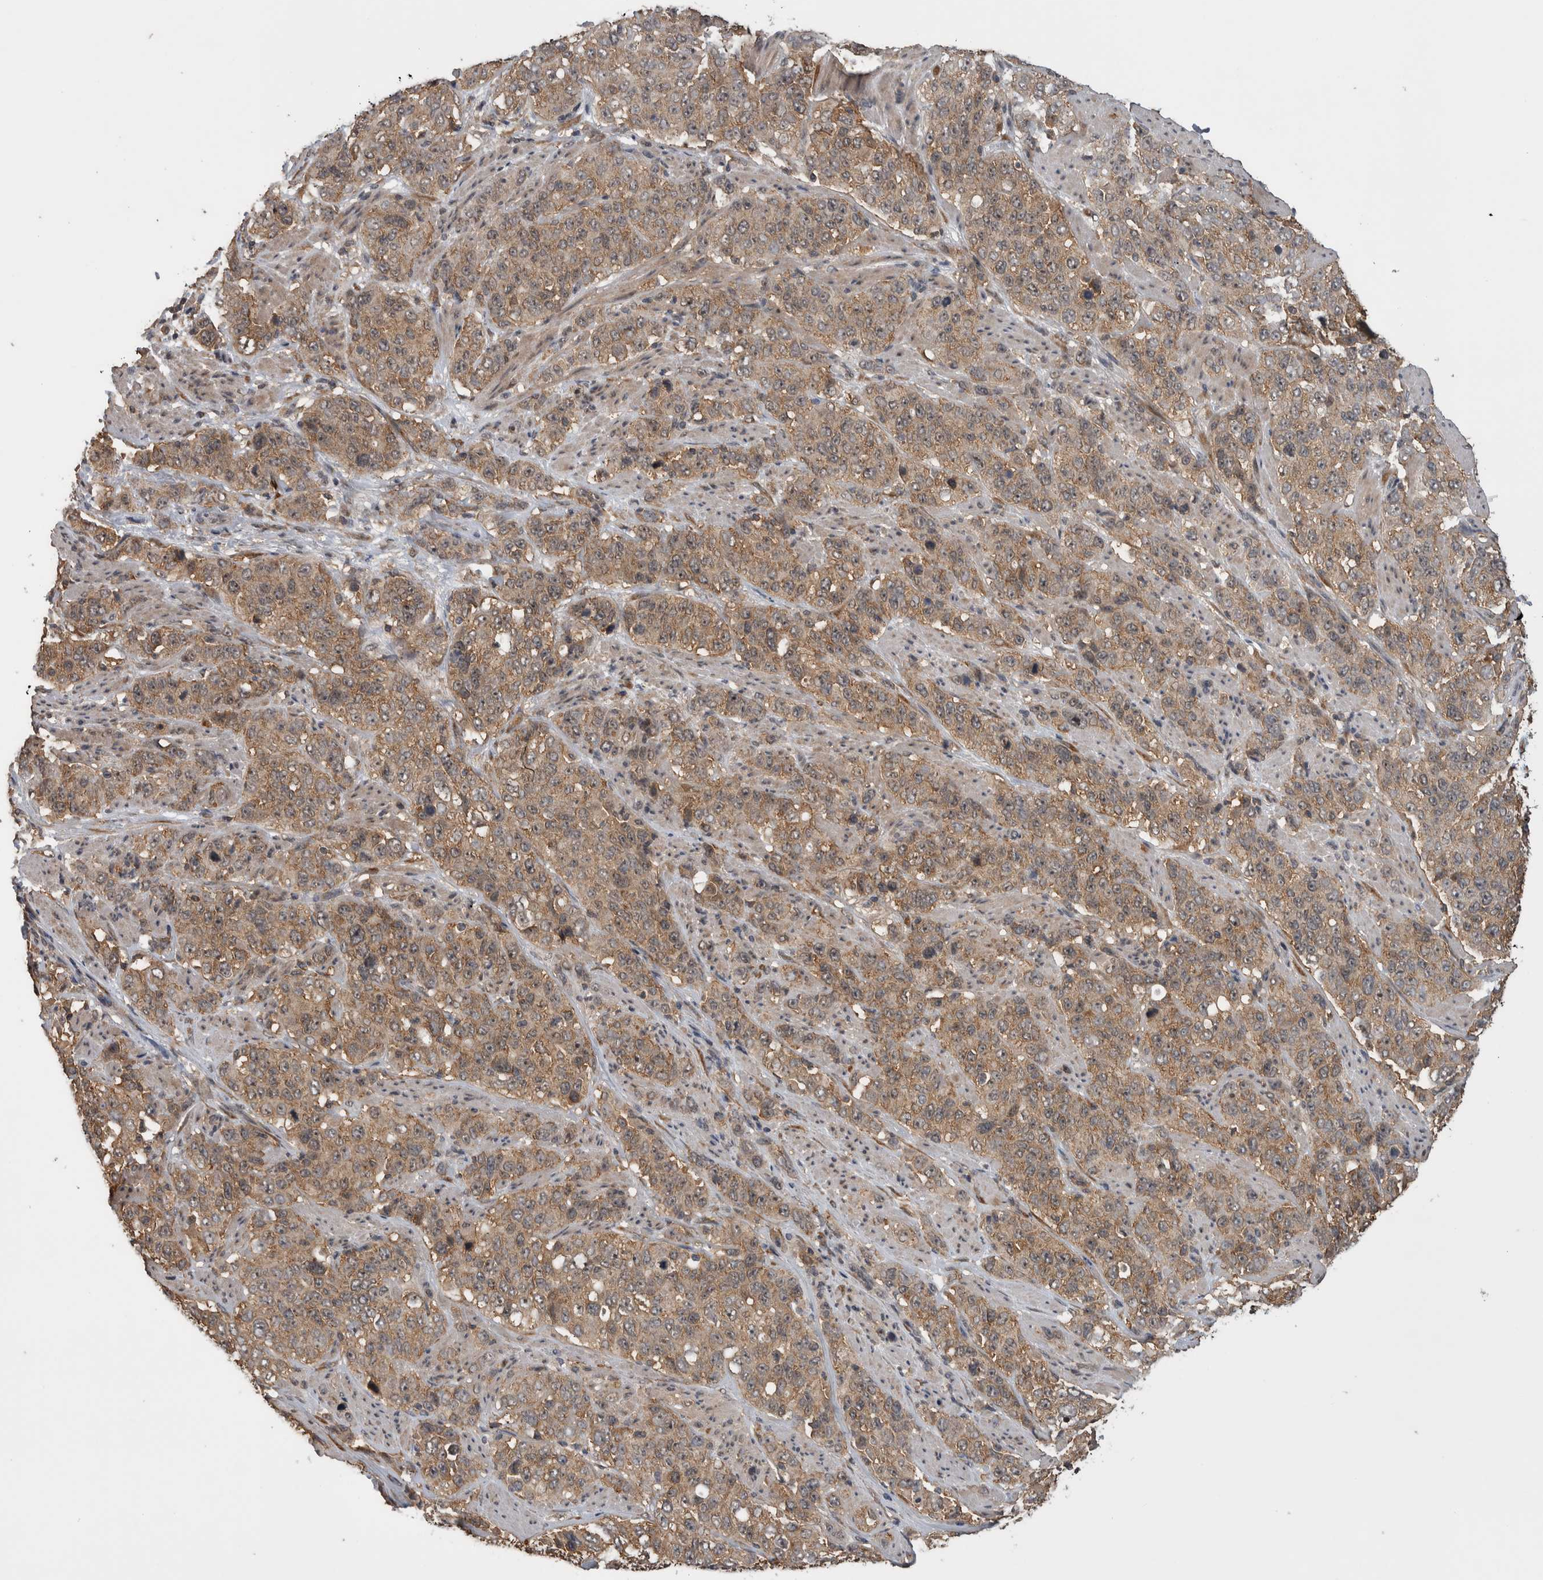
{"staining": {"intensity": "moderate", "quantity": ">75%", "location": "cytoplasmic/membranous"}, "tissue": "stomach cancer", "cell_type": "Tumor cells", "image_type": "cancer", "snomed": [{"axis": "morphology", "description": "Adenocarcinoma, NOS"}, {"axis": "topography", "description": "Stomach"}], "caption": "Immunohistochemistry histopathology image of neoplastic tissue: stomach cancer (adenocarcinoma) stained using immunohistochemistry shows medium levels of moderate protein expression localized specifically in the cytoplasmic/membranous of tumor cells, appearing as a cytoplasmic/membranous brown color.", "gene": "DVL2", "patient": {"sex": "male", "age": 48}}